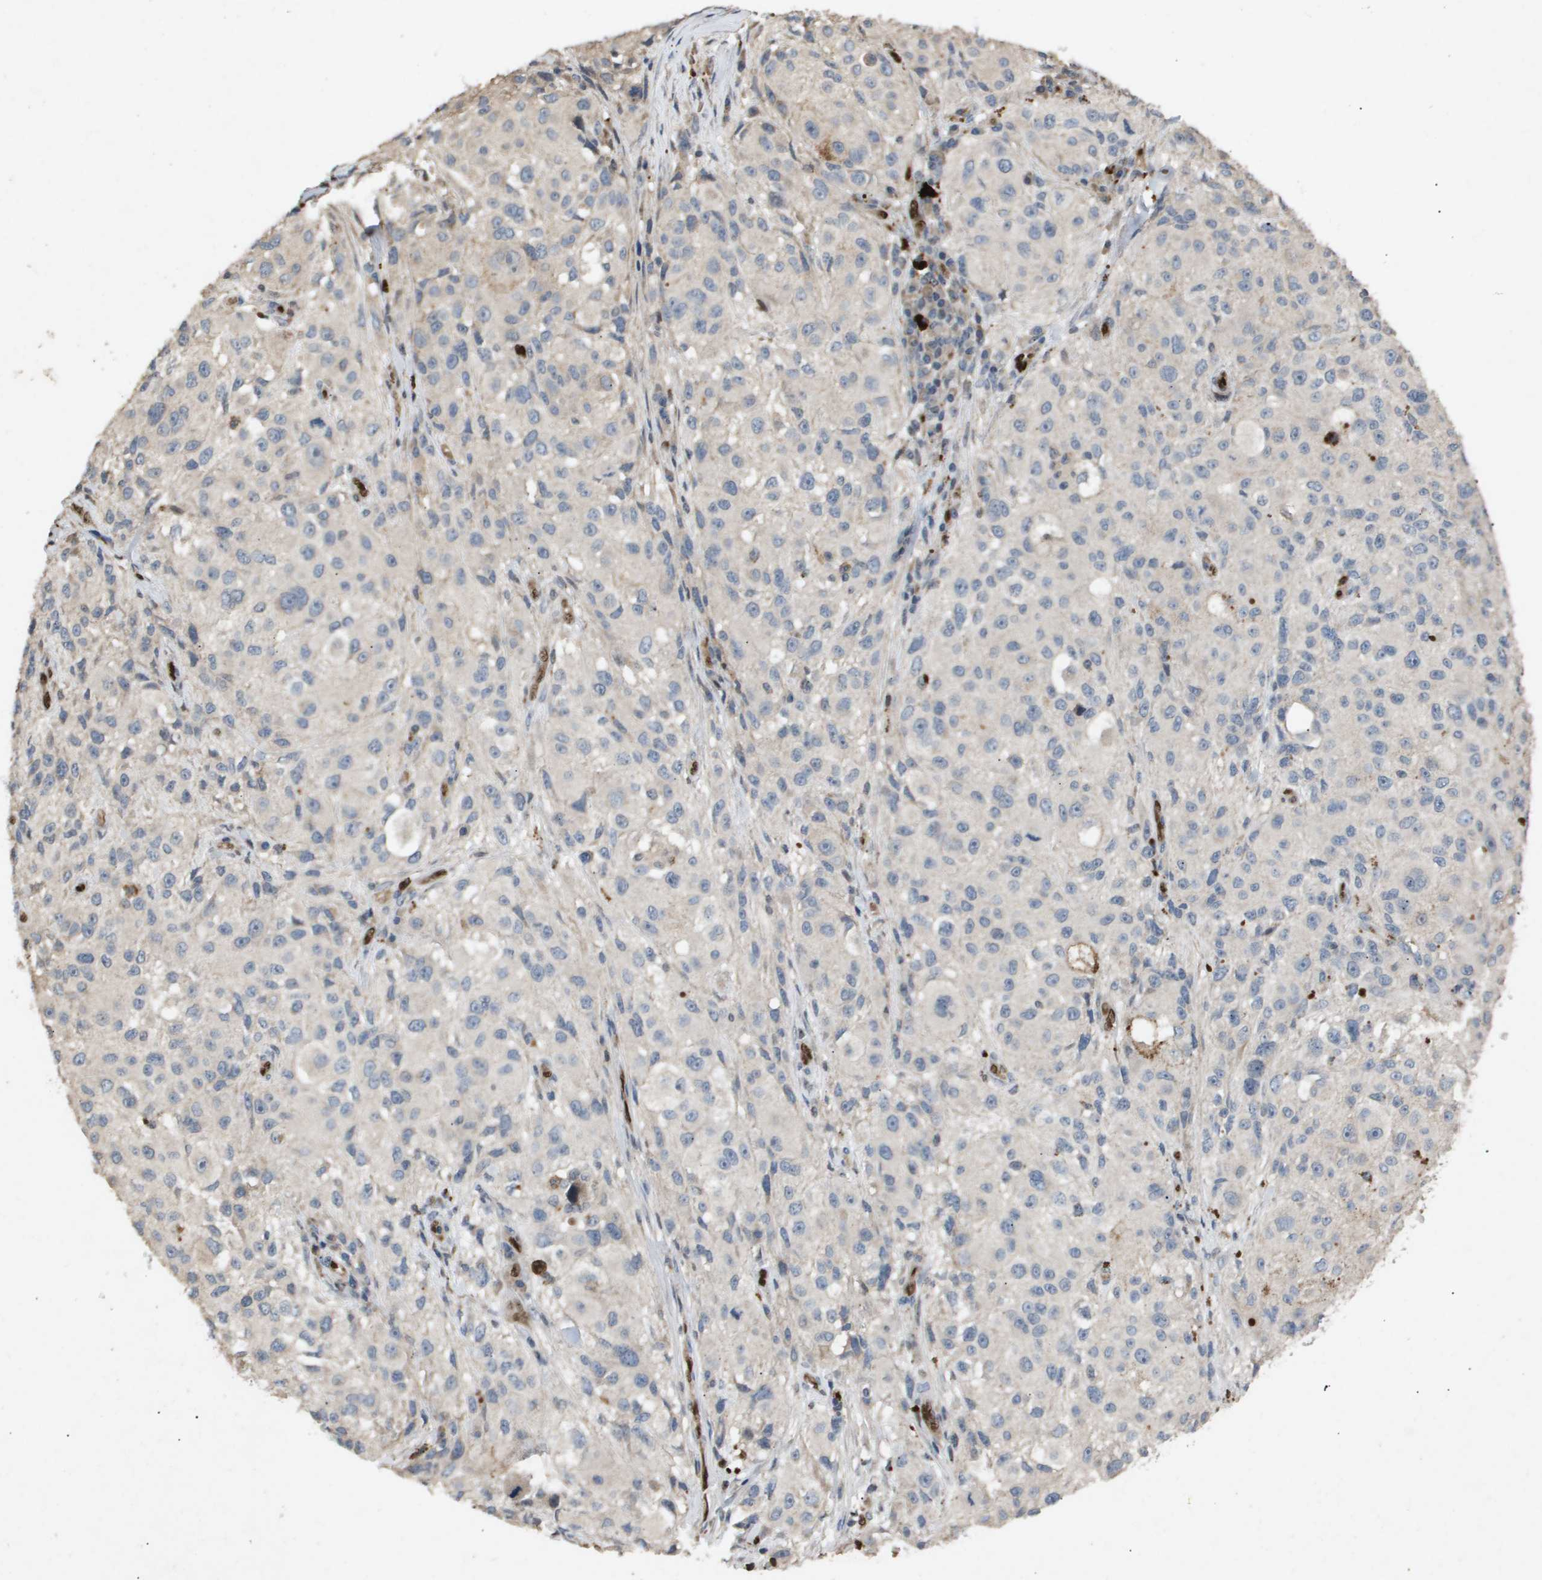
{"staining": {"intensity": "negative", "quantity": "none", "location": "none"}, "tissue": "melanoma", "cell_type": "Tumor cells", "image_type": "cancer", "snomed": [{"axis": "morphology", "description": "Necrosis, NOS"}, {"axis": "morphology", "description": "Malignant melanoma, NOS"}, {"axis": "topography", "description": "Skin"}], "caption": "This photomicrograph is of melanoma stained with immunohistochemistry (IHC) to label a protein in brown with the nuclei are counter-stained blue. There is no positivity in tumor cells.", "gene": "ERG", "patient": {"sex": "female", "age": 87}}